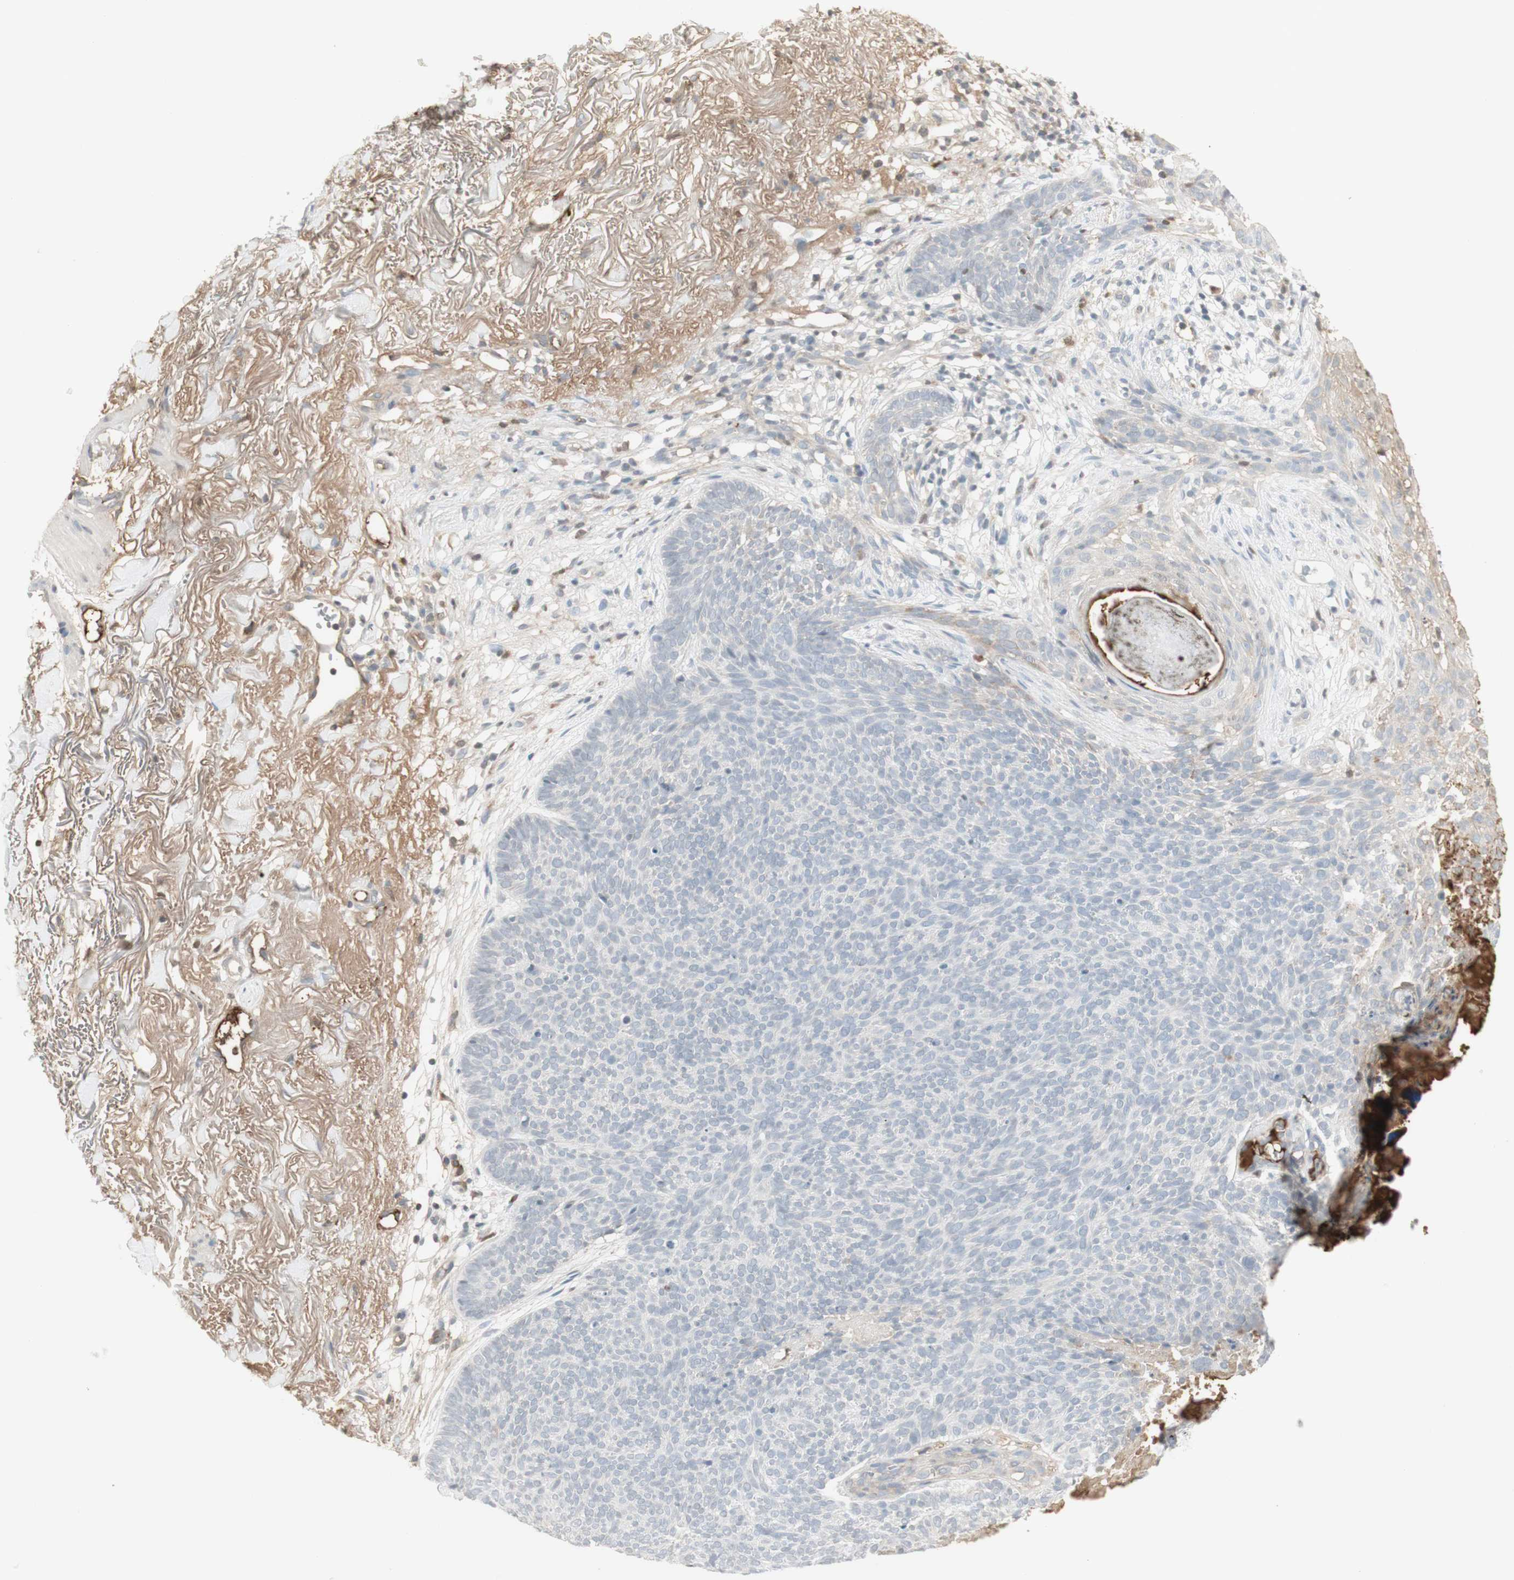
{"staining": {"intensity": "negative", "quantity": "none", "location": "none"}, "tissue": "skin cancer", "cell_type": "Tumor cells", "image_type": "cancer", "snomed": [{"axis": "morphology", "description": "Normal tissue, NOS"}, {"axis": "morphology", "description": "Basal cell carcinoma"}, {"axis": "topography", "description": "Skin"}], "caption": "This is a histopathology image of immunohistochemistry (IHC) staining of basal cell carcinoma (skin), which shows no staining in tumor cells.", "gene": "NID1", "patient": {"sex": "female", "age": 70}}